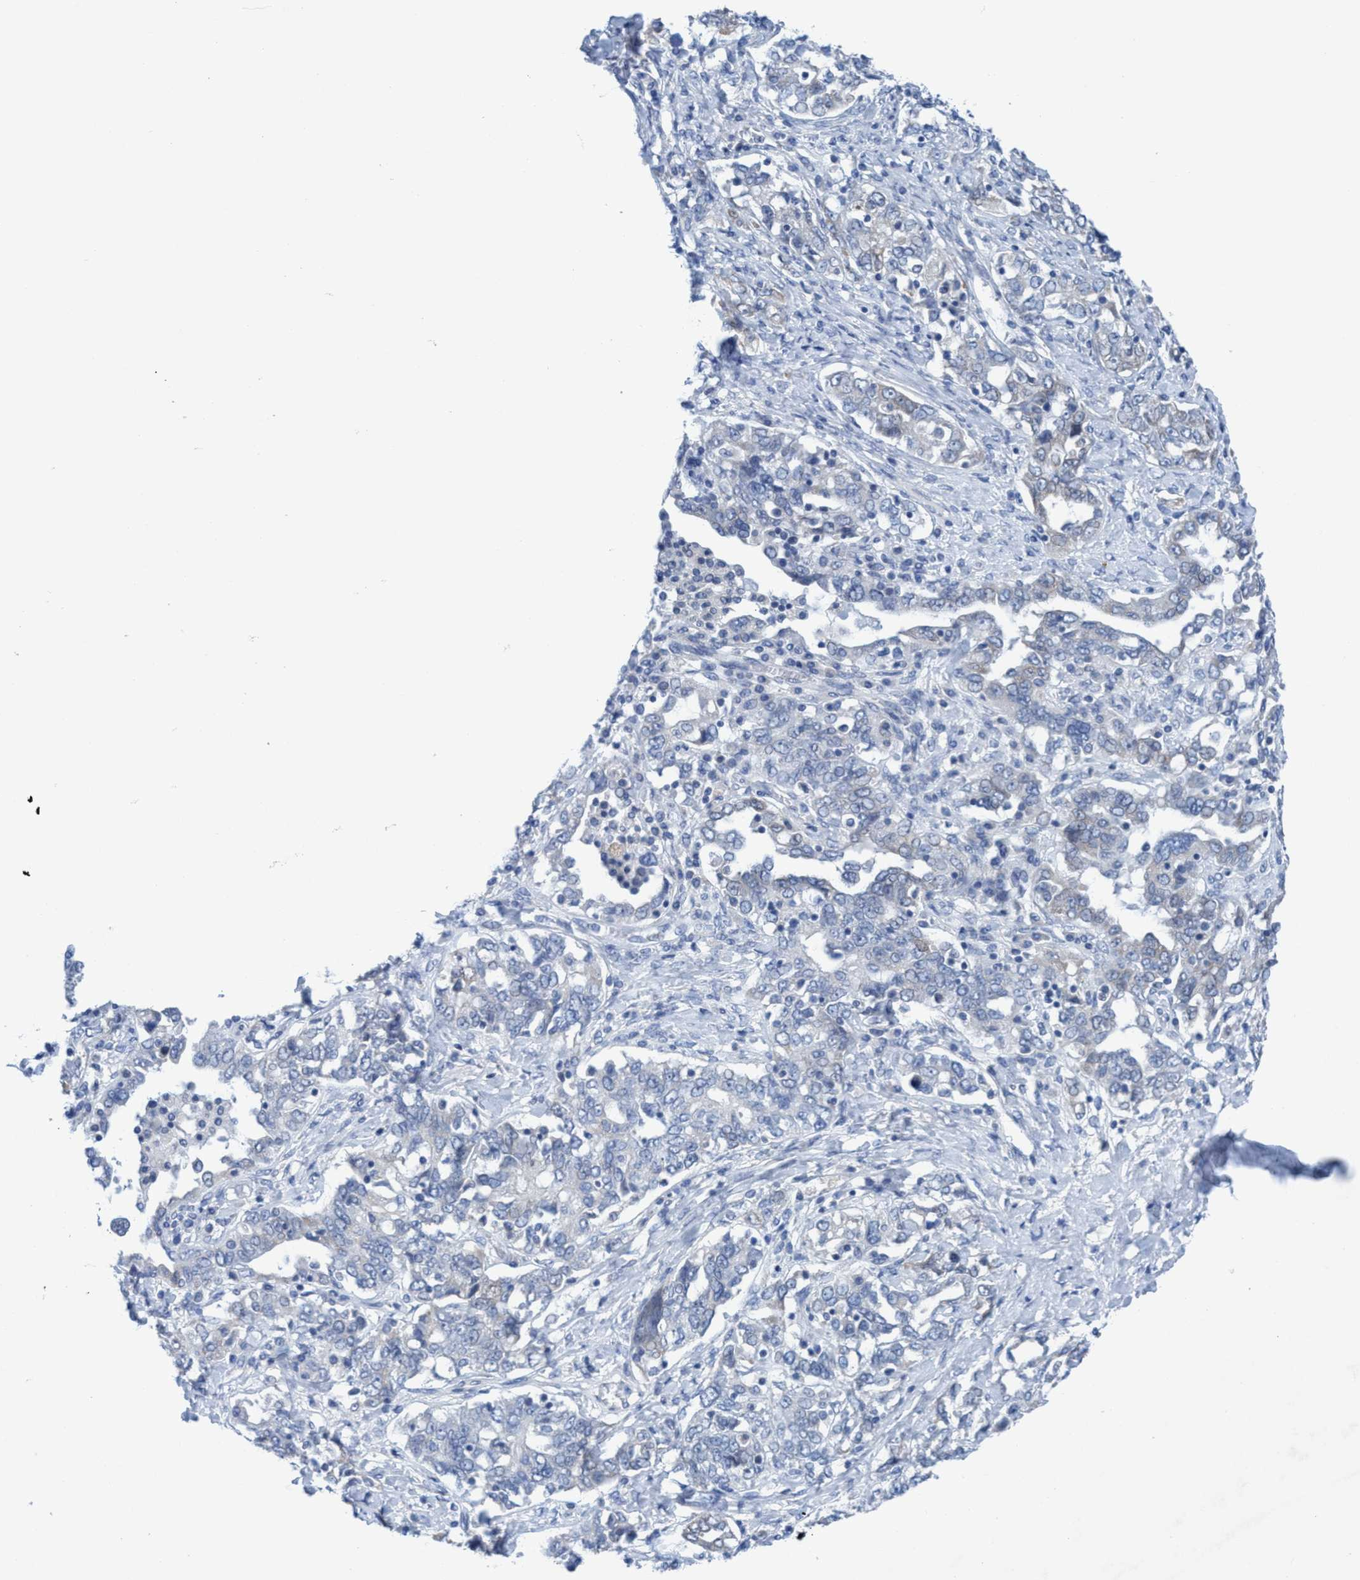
{"staining": {"intensity": "negative", "quantity": "none", "location": "none"}, "tissue": "ovarian cancer", "cell_type": "Tumor cells", "image_type": "cancer", "snomed": [{"axis": "morphology", "description": "Cystadenocarcinoma, mucinous, NOS"}, {"axis": "topography", "description": "Ovary"}], "caption": "Image shows no protein expression in tumor cells of ovarian mucinous cystadenocarcinoma tissue.", "gene": "RSAD1", "patient": {"sex": "female", "age": 73}}